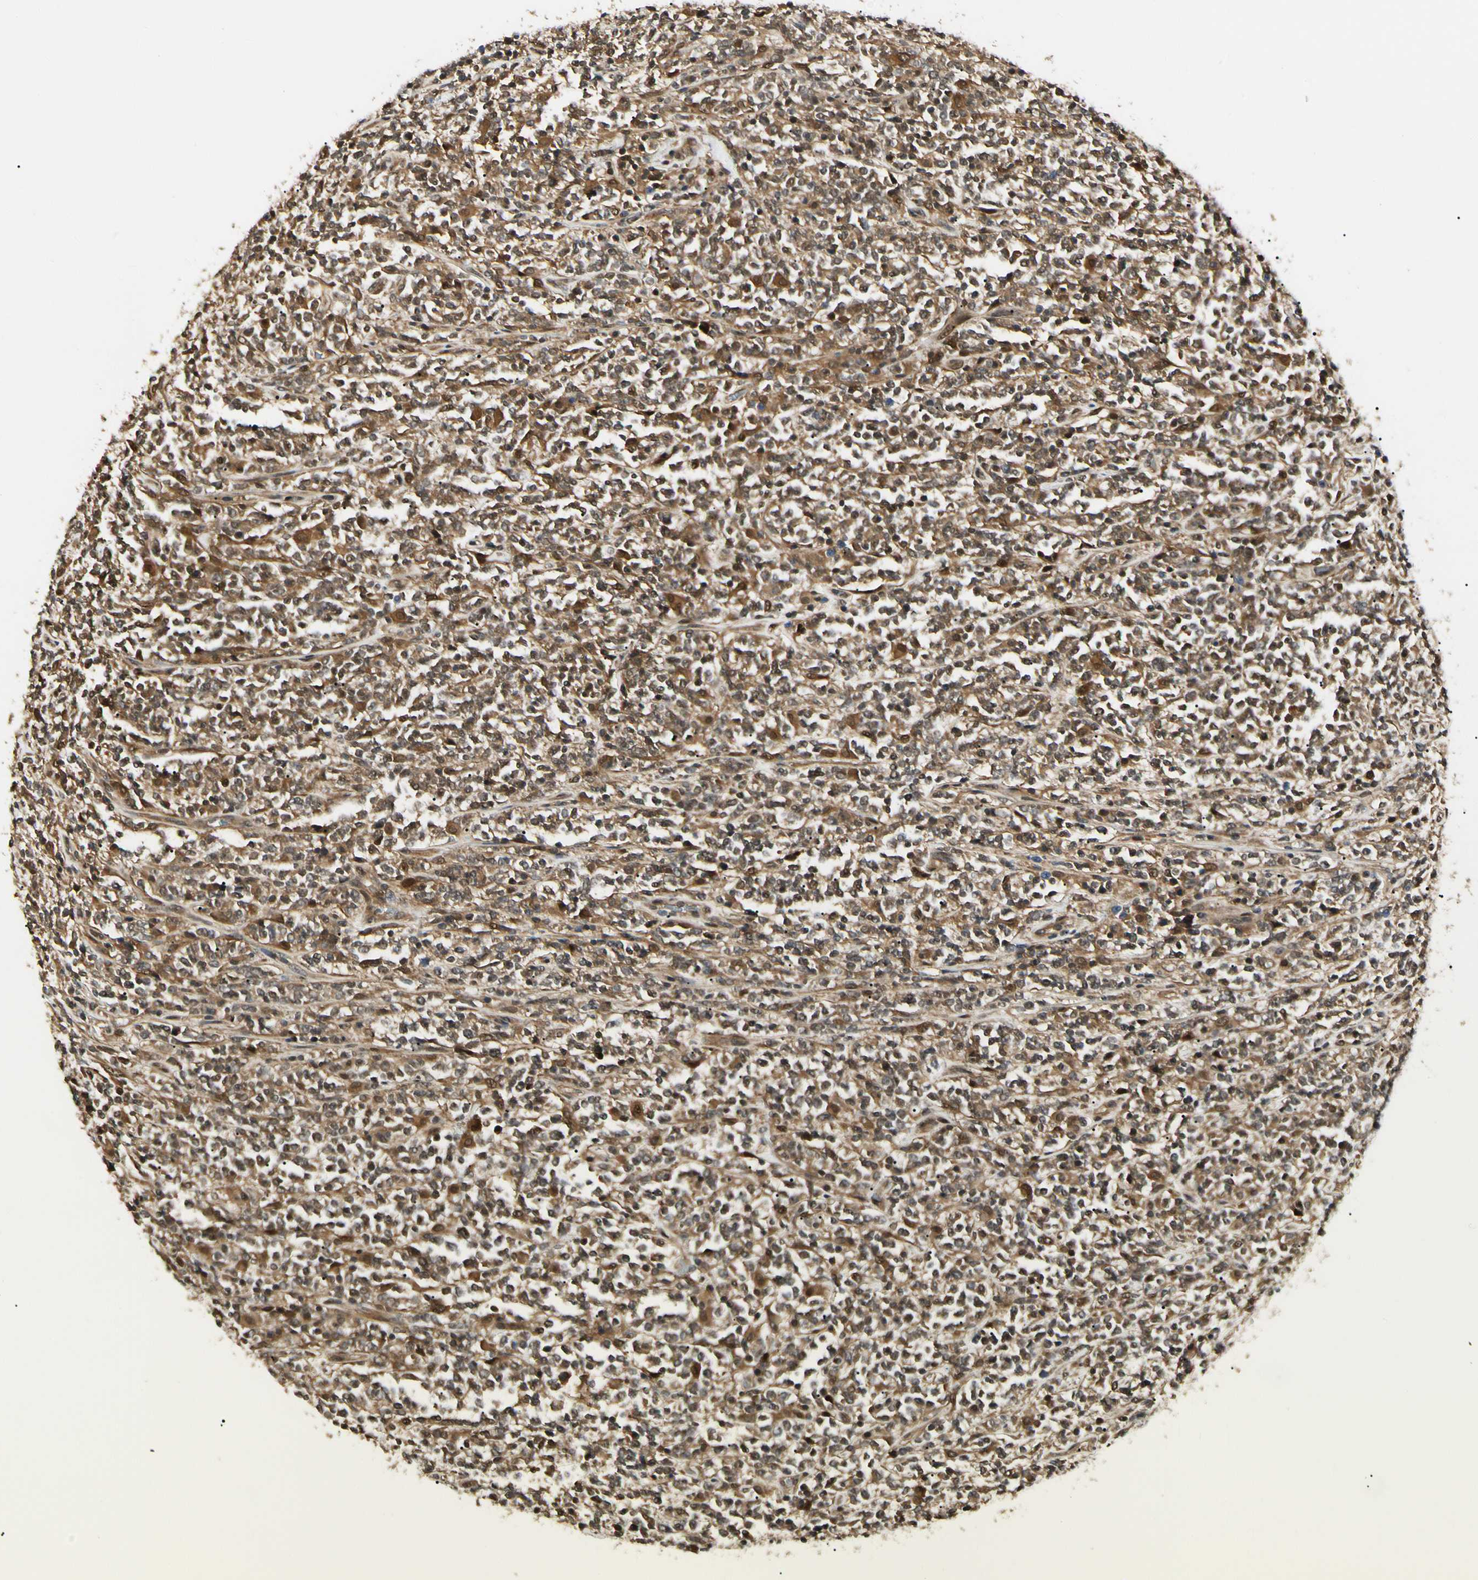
{"staining": {"intensity": "moderate", "quantity": ">75%", "location": "cytoplasmic/membranous,nuclear"}, "tissue": "lymphoma", "cell_type": "Tumor cells", "image_type": "cancer", "snomed": [{"axis": "morphology", "description": "Malignant lymphoma, non-Hodgkin's type, High grade"}, {"axis": "topography", "description": "Soft tissue"}], "caption": "This is an image of immunohistochemistry (IHC) staining of malignant lymphoma, non-Hodgkin's type (high-grade), which shows moderate staining in the cytoplasmic/membranous and nuclear of tumor cells.", "gene": "UBE2Z", "patient": {"sex": "male", "age": 18}}